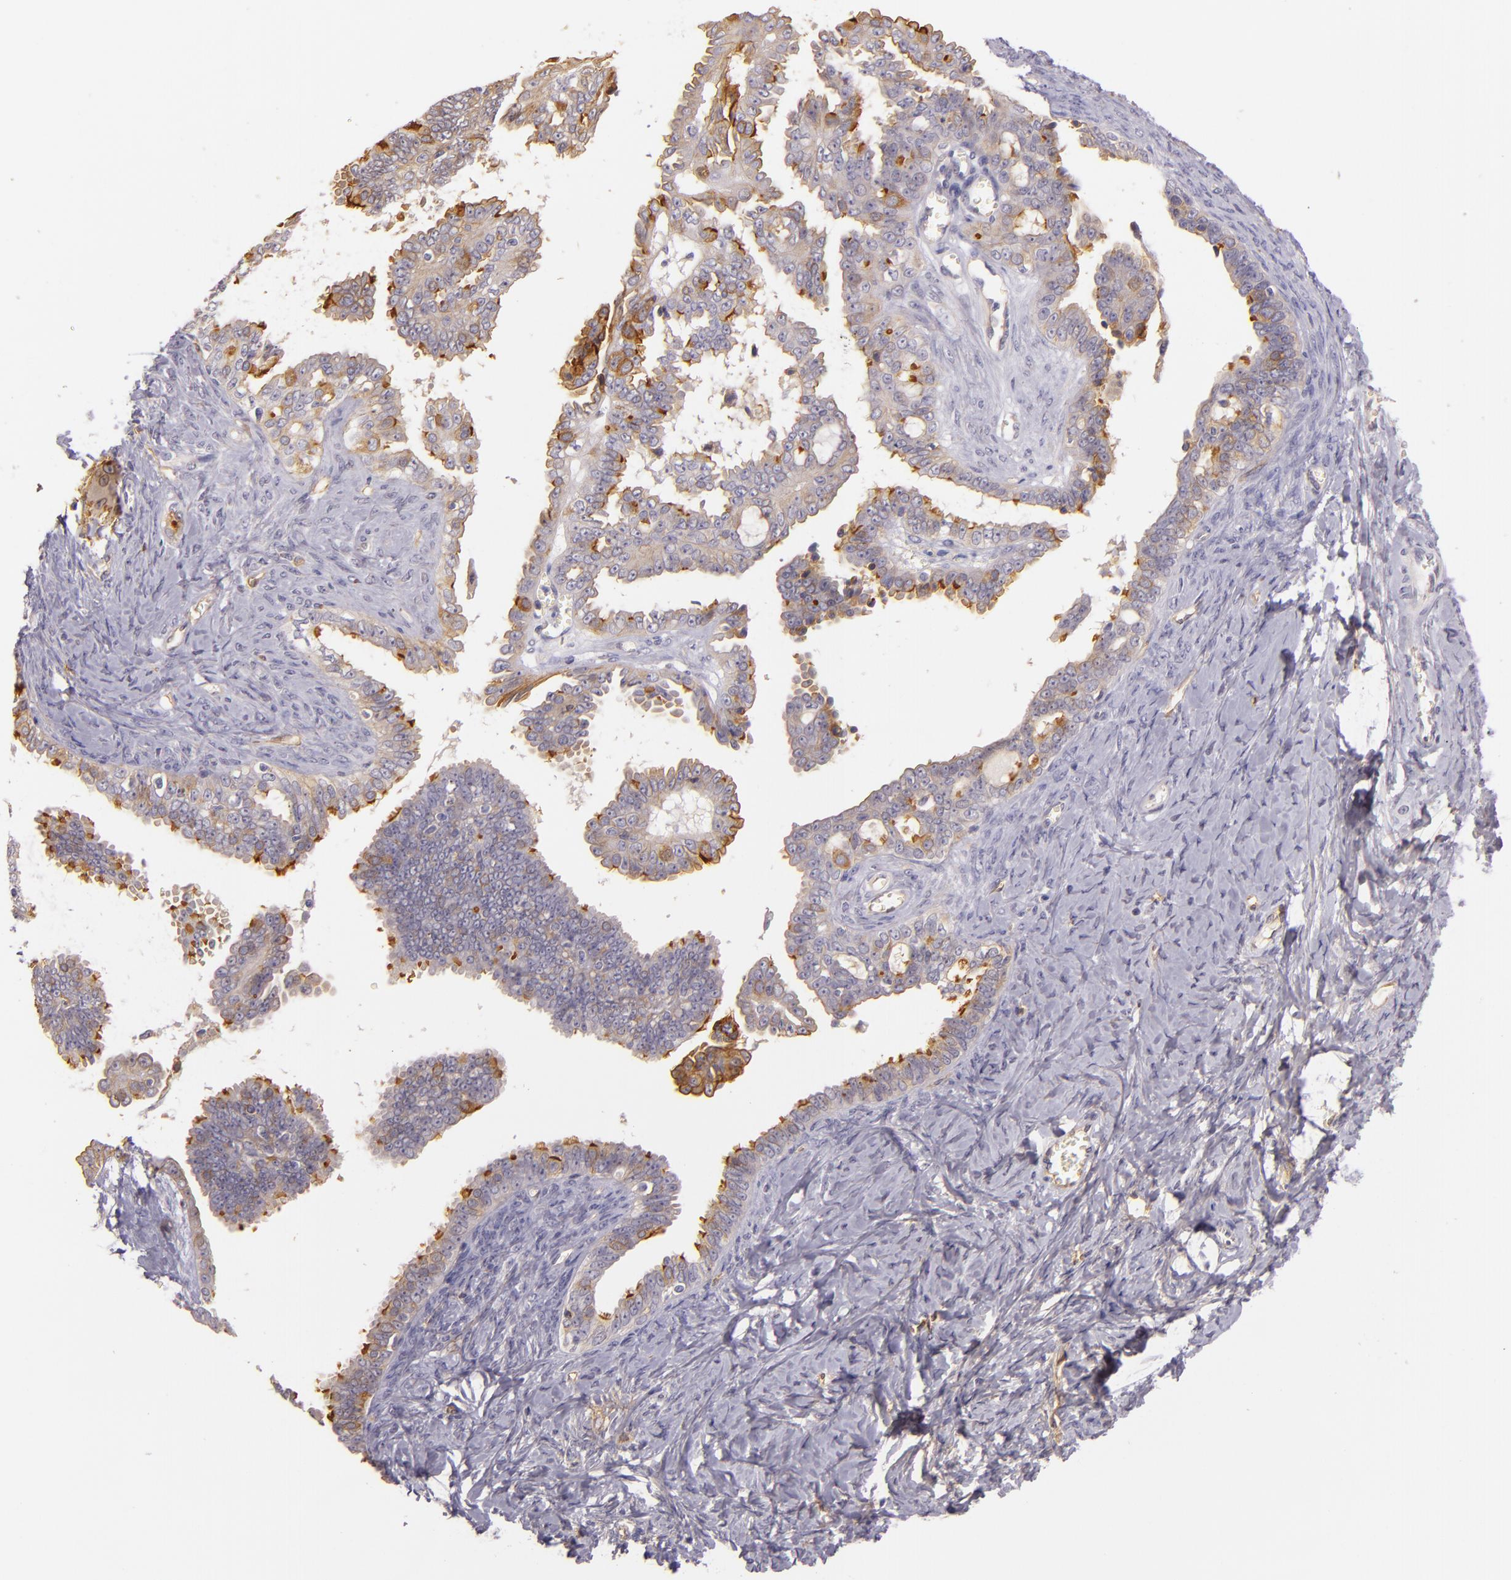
{"staining": {"intensity": "moderate", "quantity": "25%-75%", "location": "cytoplasmic/membranous"}, "tissue": "ovarian cancer", "cell_type": "Tumor cells", "image_type": "cancer", "snomed": [{"axis": "morphology", "description": "Cystadenocarcinoma, serous, NOS"}, {"axis": "topography", "description": "Ovary"}], "caption": "The photomicrograph shows staining of ovarian cancer (serous cystadenocarcinoma), revealing moderate cytoplasmic/membranous protein expression (brown color) within tumor cells.", "gene": "CTSF", "patient": {"sex": "female", "age": 71}}